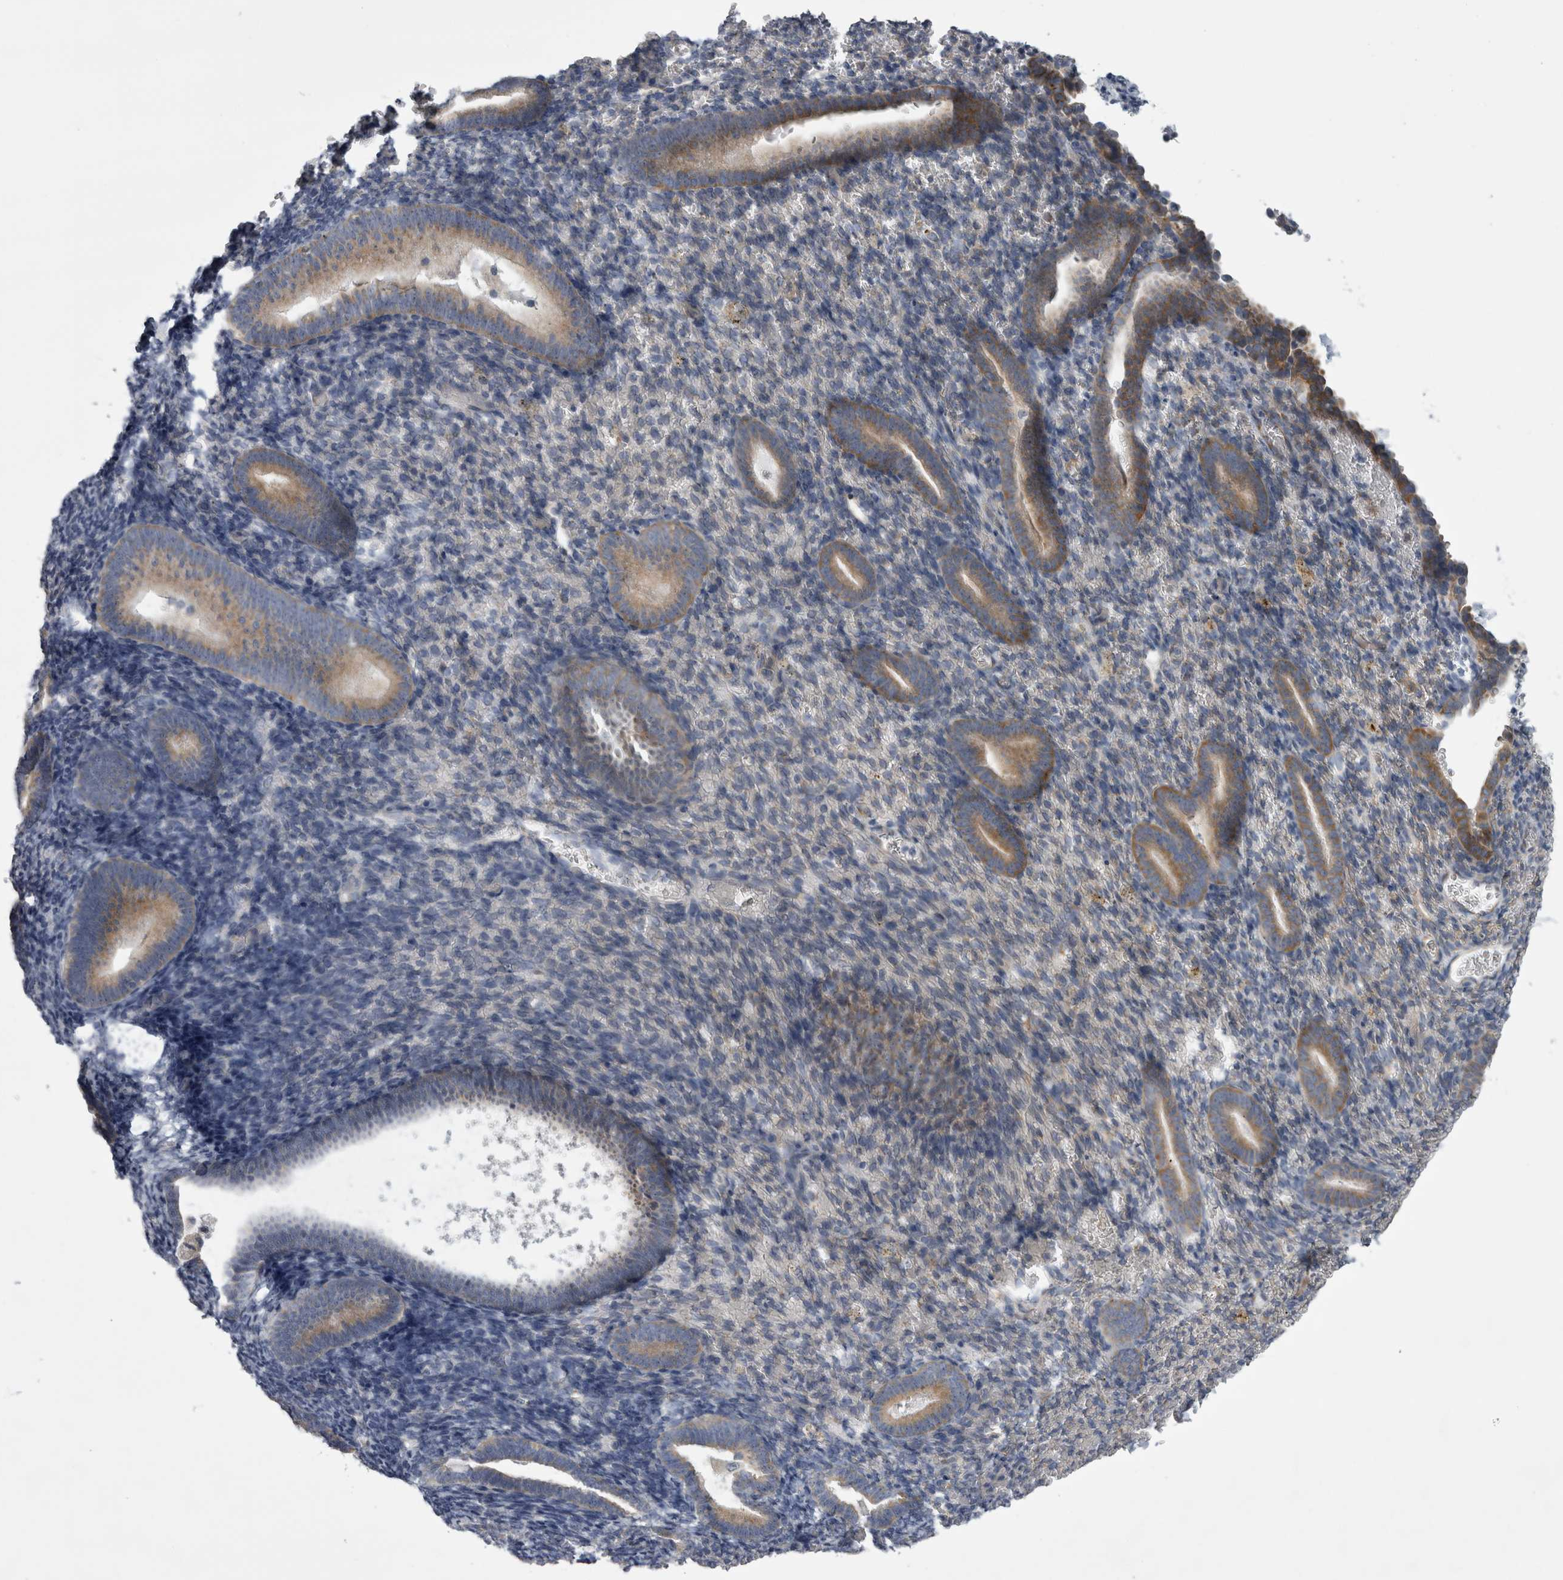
{"staining": {"intensity": "negative", "quantity": "none", "location": "none"}, "tissue": "endometrium", "cell_type": "Cells in endometrial stroma", "image_type": "normal", "snomed": [{"axis": "morphology", "description": "Normal tissue, NOS"}, {"axis": "topography", "description": "Endometrium"}], "caption": "Immunohistochemistry (IHC) of benign endometrium demonstrates no staining in cells in endometrial stroma.", "gene": "PRRC2C", "patient": {"sex": "female", "age": 51}}